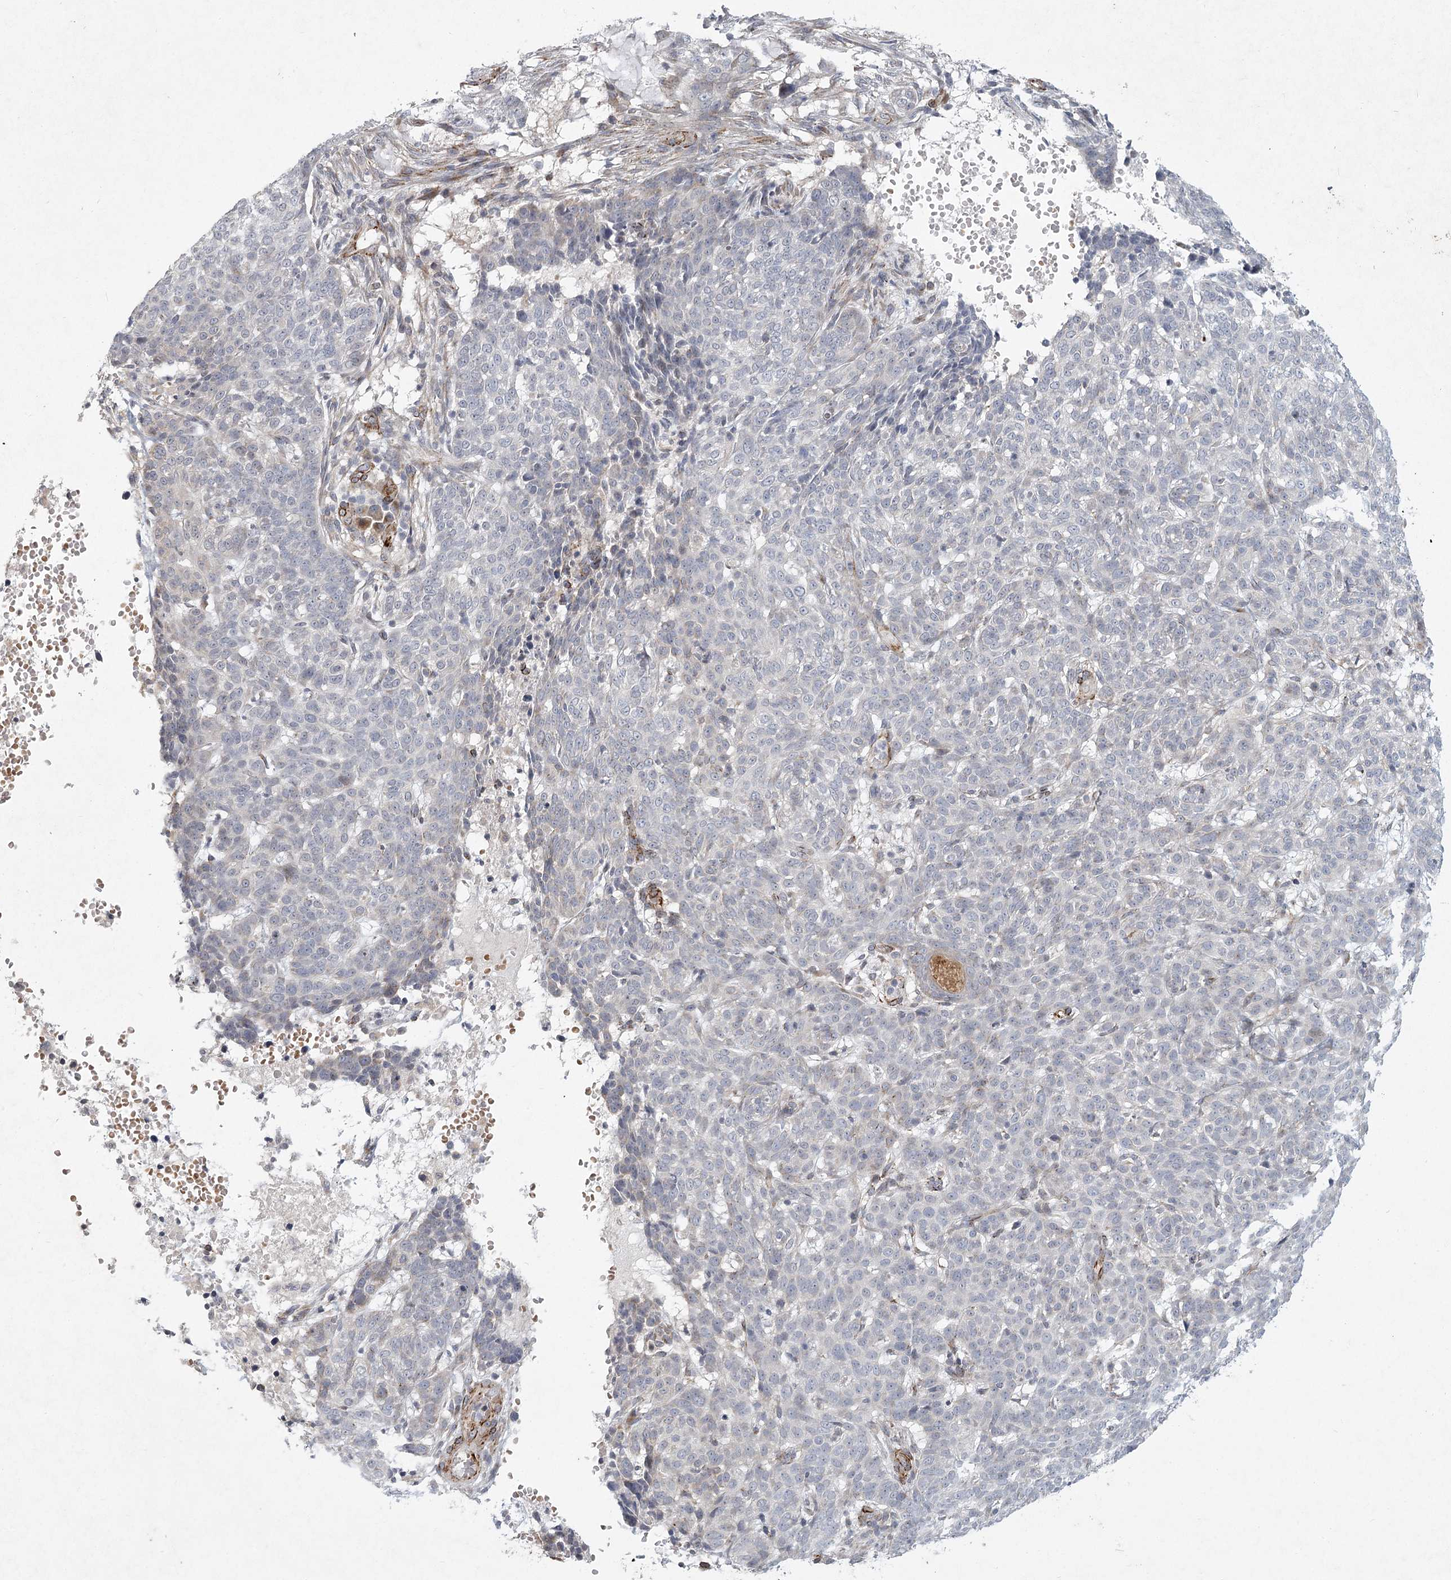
{"staining": {"intensity": "negative", "quantity": "none", "location": "none"}, "tissue": "skin cancer", "cell_type": "Tumor cells", "image_type": "cancer", "snomed": [{"axis": "morphology", "description": "Basal cell carcinoma"}, {"axis": "topography", "description": "Skin"}], "caption": "Skin cancer (basal cell carcinoma) was stained to show a protein in brown. There is no significant staining in tumor cells.", "gene": "MEPE", "patient": {"sex": "male", "age": 85}}